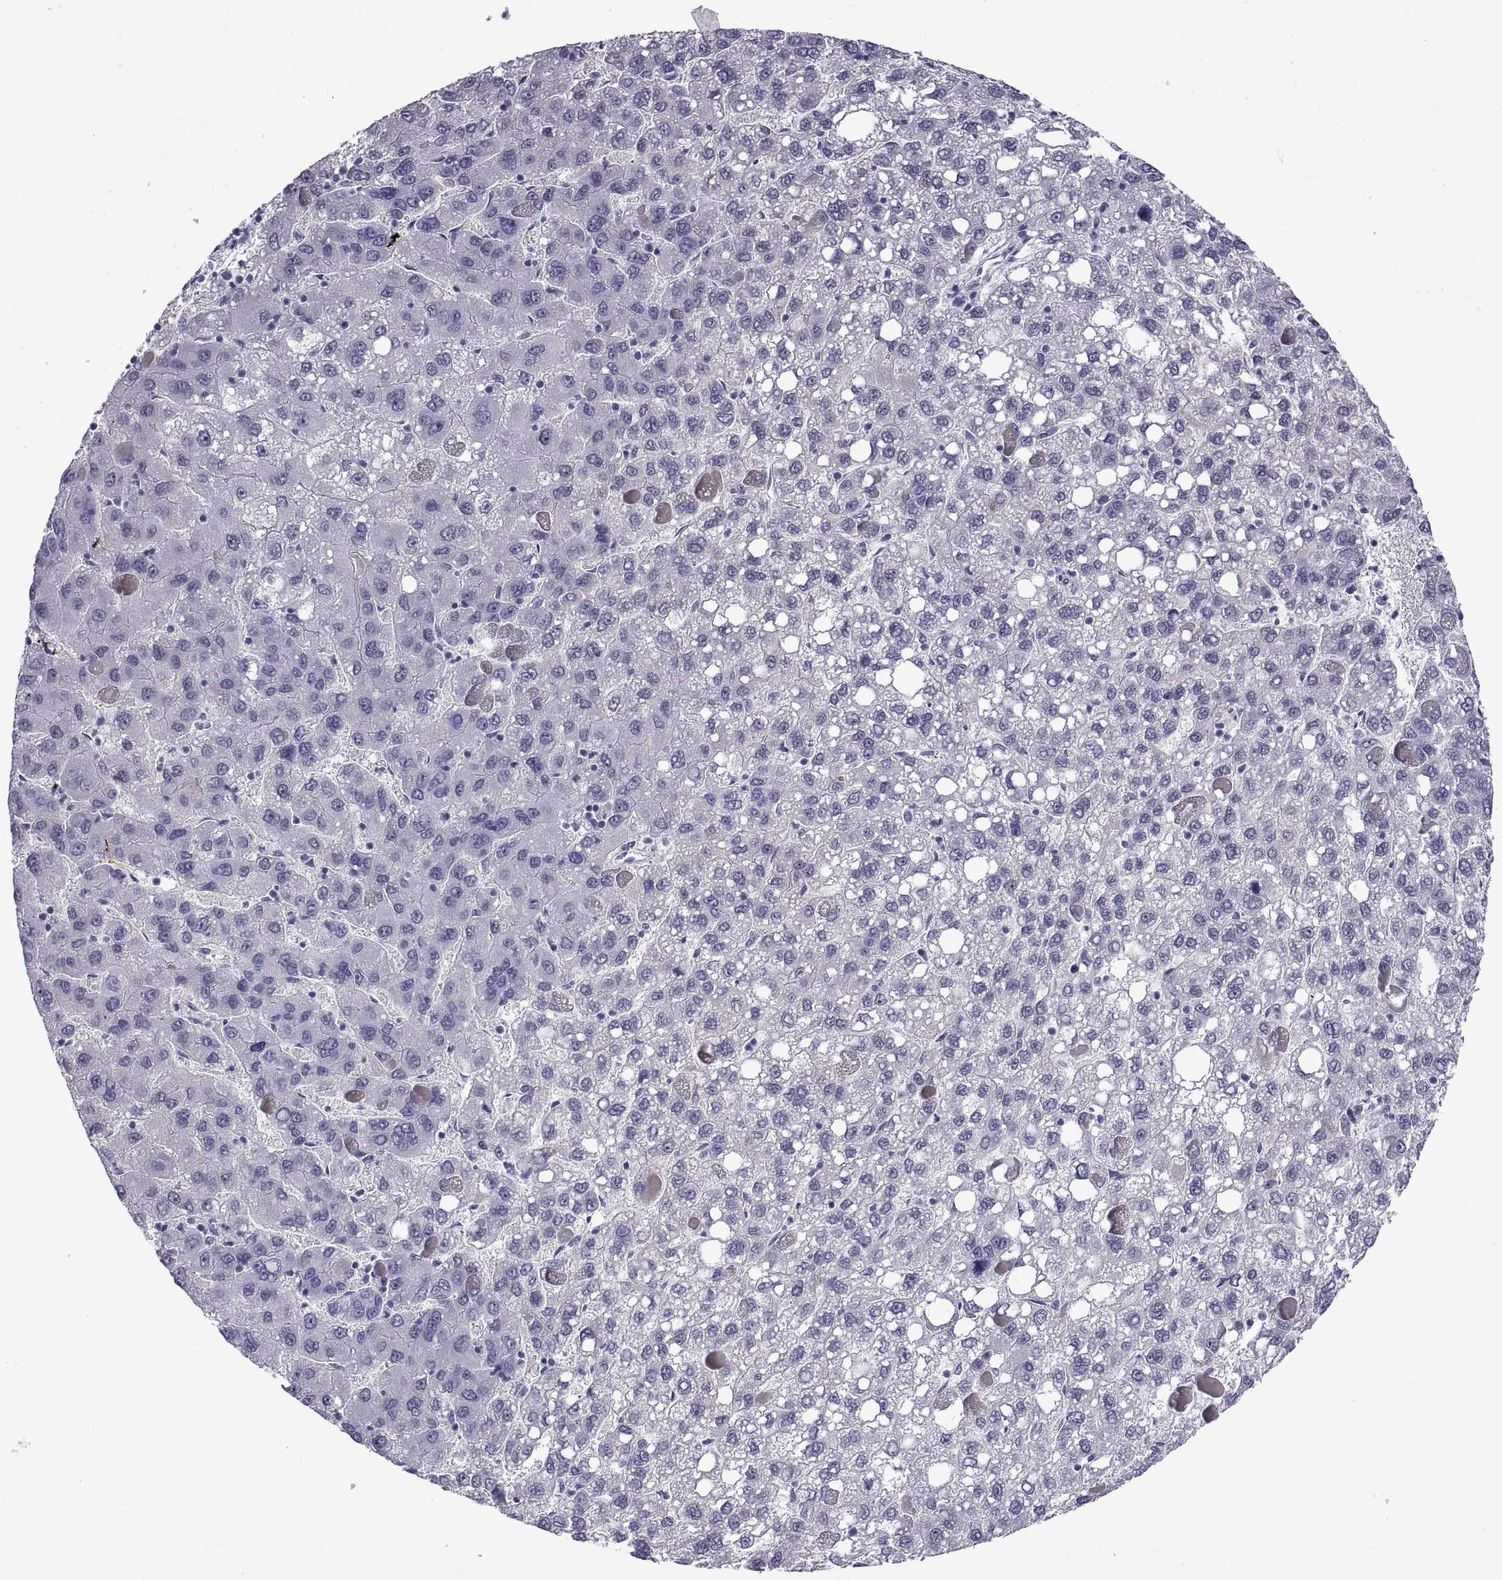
{"staining": {"intensity": "negative", "quantity": "none", "location": "none"}, "tissue": "liver cancer", "cell_type": "Tumor cells", "image_type": "cancer", "snomed": [{"axis": "morphology", "description": "Carcinoma, Hepatocellular, NOS"}, {"axis": "topography", "description": "Liver"}], "caption": "Immunohistochemistry photomicrograph of liver cancer (hepatocellular carcinoma) stained for a protein (brown), which reveals no staining in tumor cells.", "gene": "SPDYE1", "patient": {"sex": "female", "age": 82}}